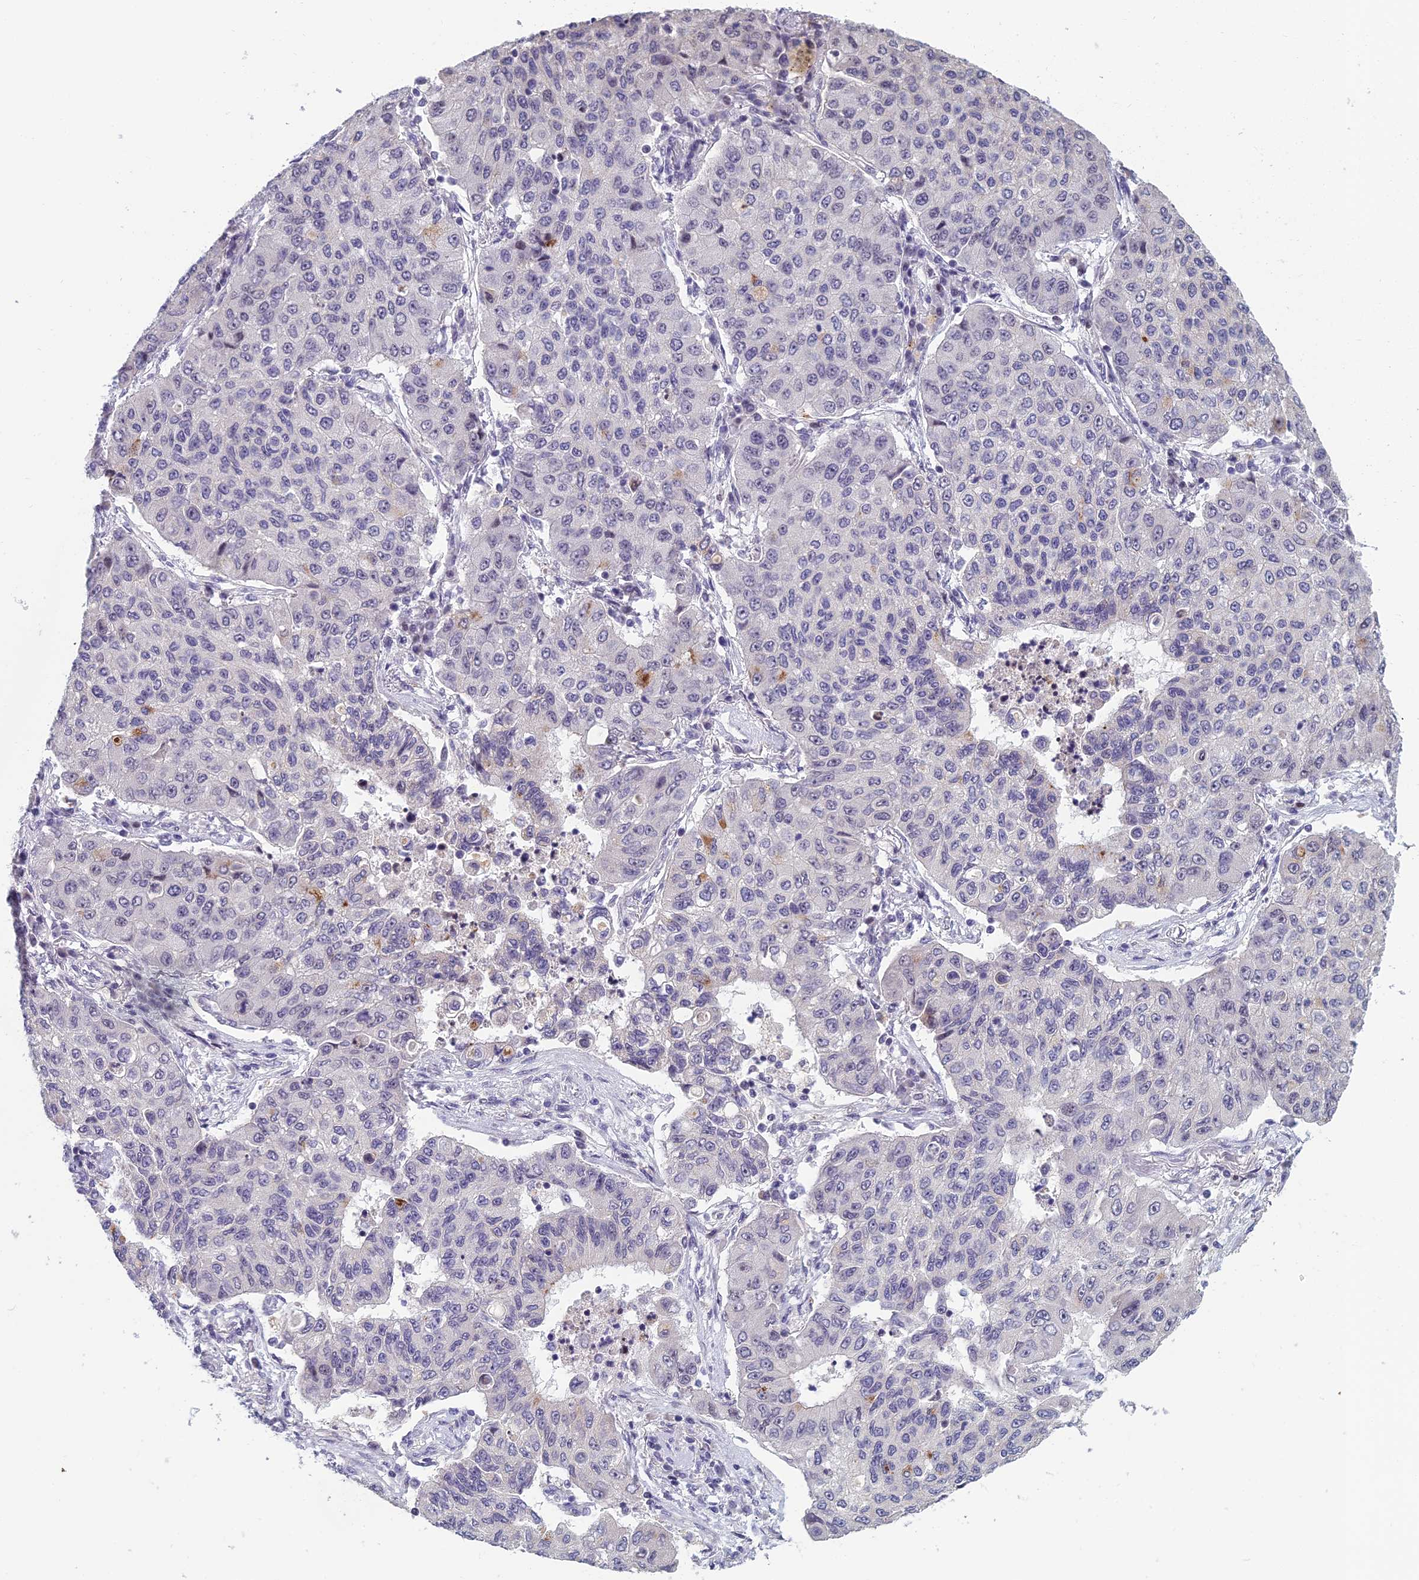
{"staining": {"intensity": "negative", "quantity": "none", "location": "none"}, "tissue": "lung cancer", "cell_type": "Tumor cells", "image_type": "cancer", "snomed": [{"axis": "morphology", "description": "Squamous cell carcinoma, NOS"}, {"axis": "topography", "description": "Lung"}], "caption": "This is an immunohistochemistry (IHC) histopathology image of human squamous cell carcinoma (lung). There is no positivity in tumor cells.", "gene": "RGS17", "patient": {"sex": "male", "age": 74}}